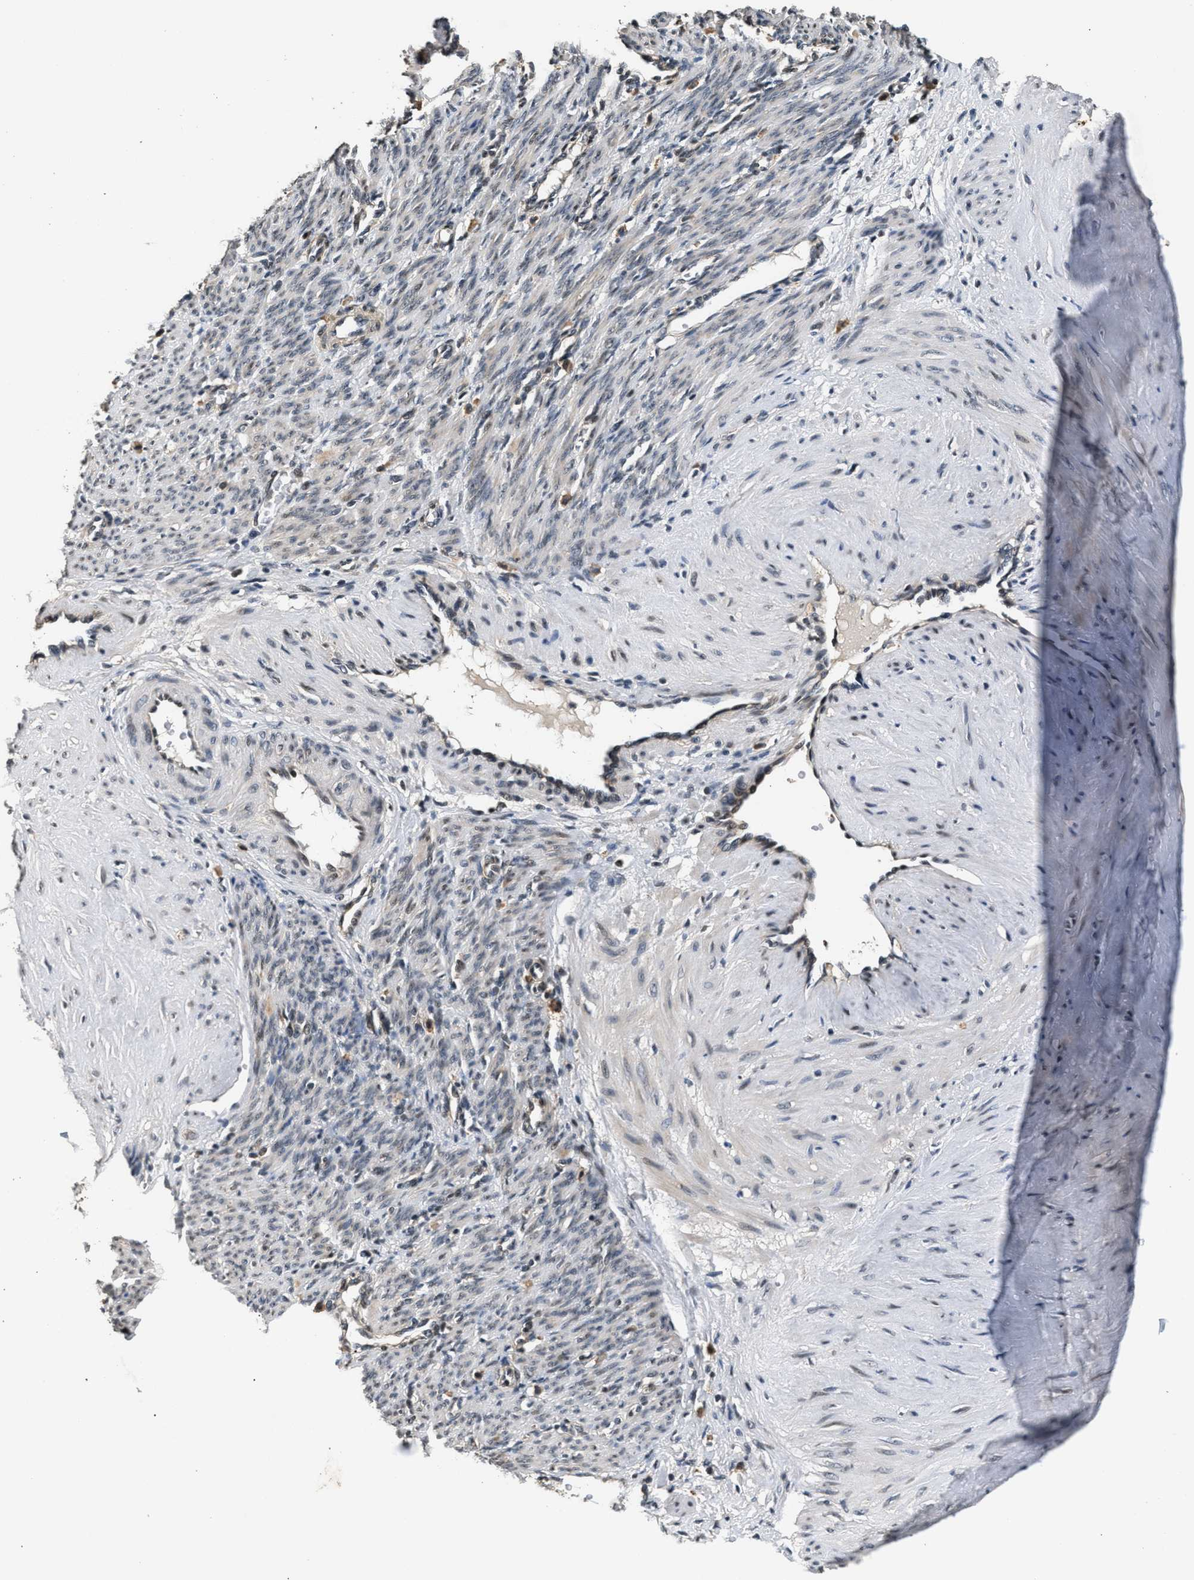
{"staining": {"intensity": "weak", "quantity": "25%-75%", "location": "cytoplasmic/membranous,nuclear"}, "tissue": "smooth muscle", "cell_type": "Smooth muscle cells", "image_type": "normal", "snomed": [{"axis": "morphology", "description": "Normal tissue, NOS"}, {"axis": "topography", "description": "Endometrium"}], "caption": "This is a photomicrograph of IHC staining of benign smooth muscle, which shows weak positivity in the cytoplasmic/membranous,nuclear of smooth muscle cells.", "gene": "RBM33", "patient": {"sex": "female", "age": 33}}